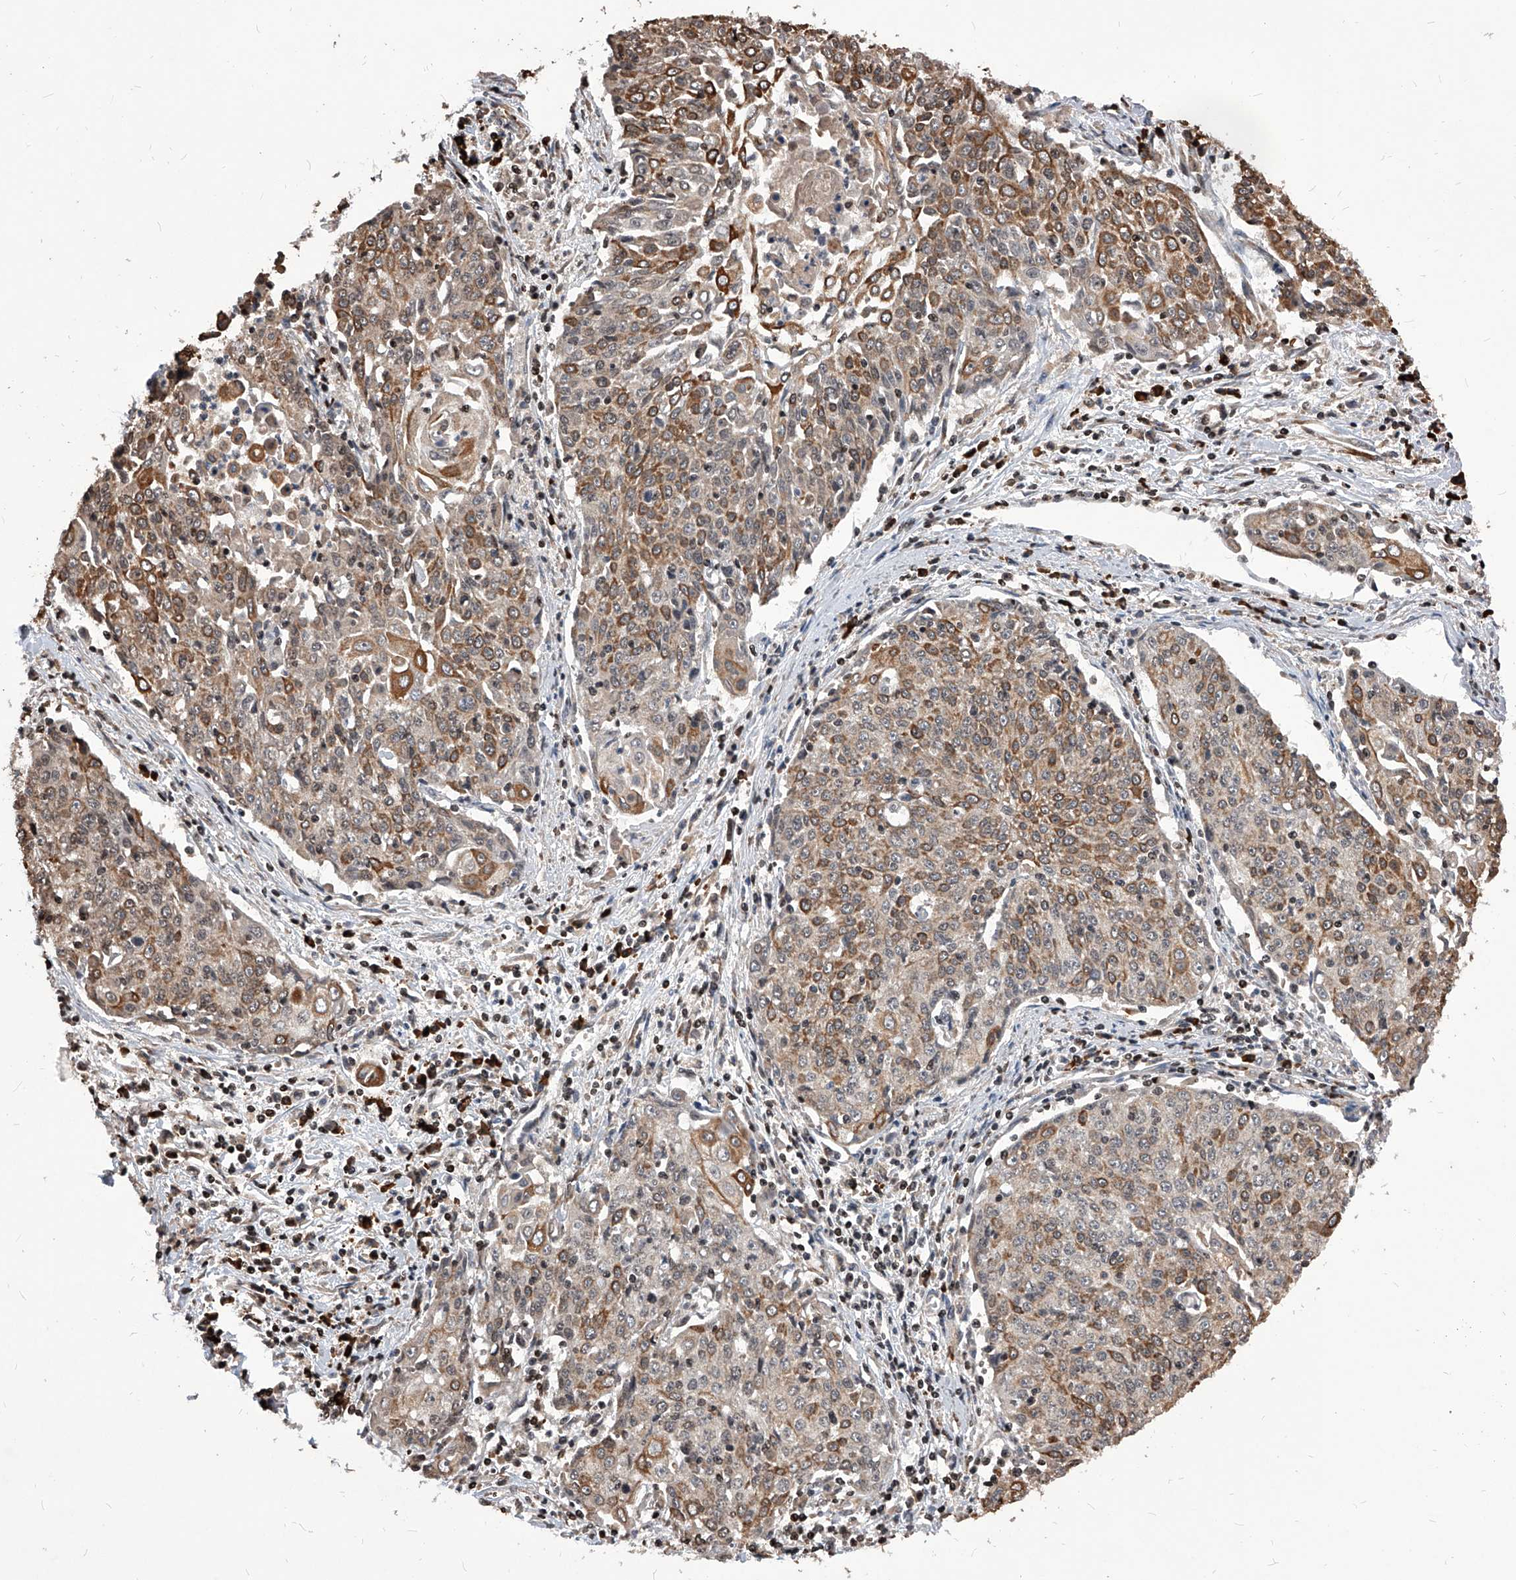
{"staining": {"intensity": "moderate", "quantity": "25%-75%", "location": "cytoplasmic/membranous"}, "tissue": "cervical cancer", "cell_type": "Tumor cells", "image_type": "cancer", "snomed": [{"axis": "morphology", "description": "Squamous cell carcinoma, NOS"}, {"axis": "topography", "description": "Cervix"}], "caption": "Immunohistochemistry (DAB) staining of cervical cancer (squamous cell carcinoma) displays moderate cytoplasmic/membranous protein staining in approximately 25%-75% of tumor cells. The protein of interest is stained brown, and the nuclei are stained in blue (DAB (3,3'-diaminobenzidine) IHC with brightfield microscopy, high magnification).", "gene": "ID1", "patient": {"sex": "female", "age": 48}}